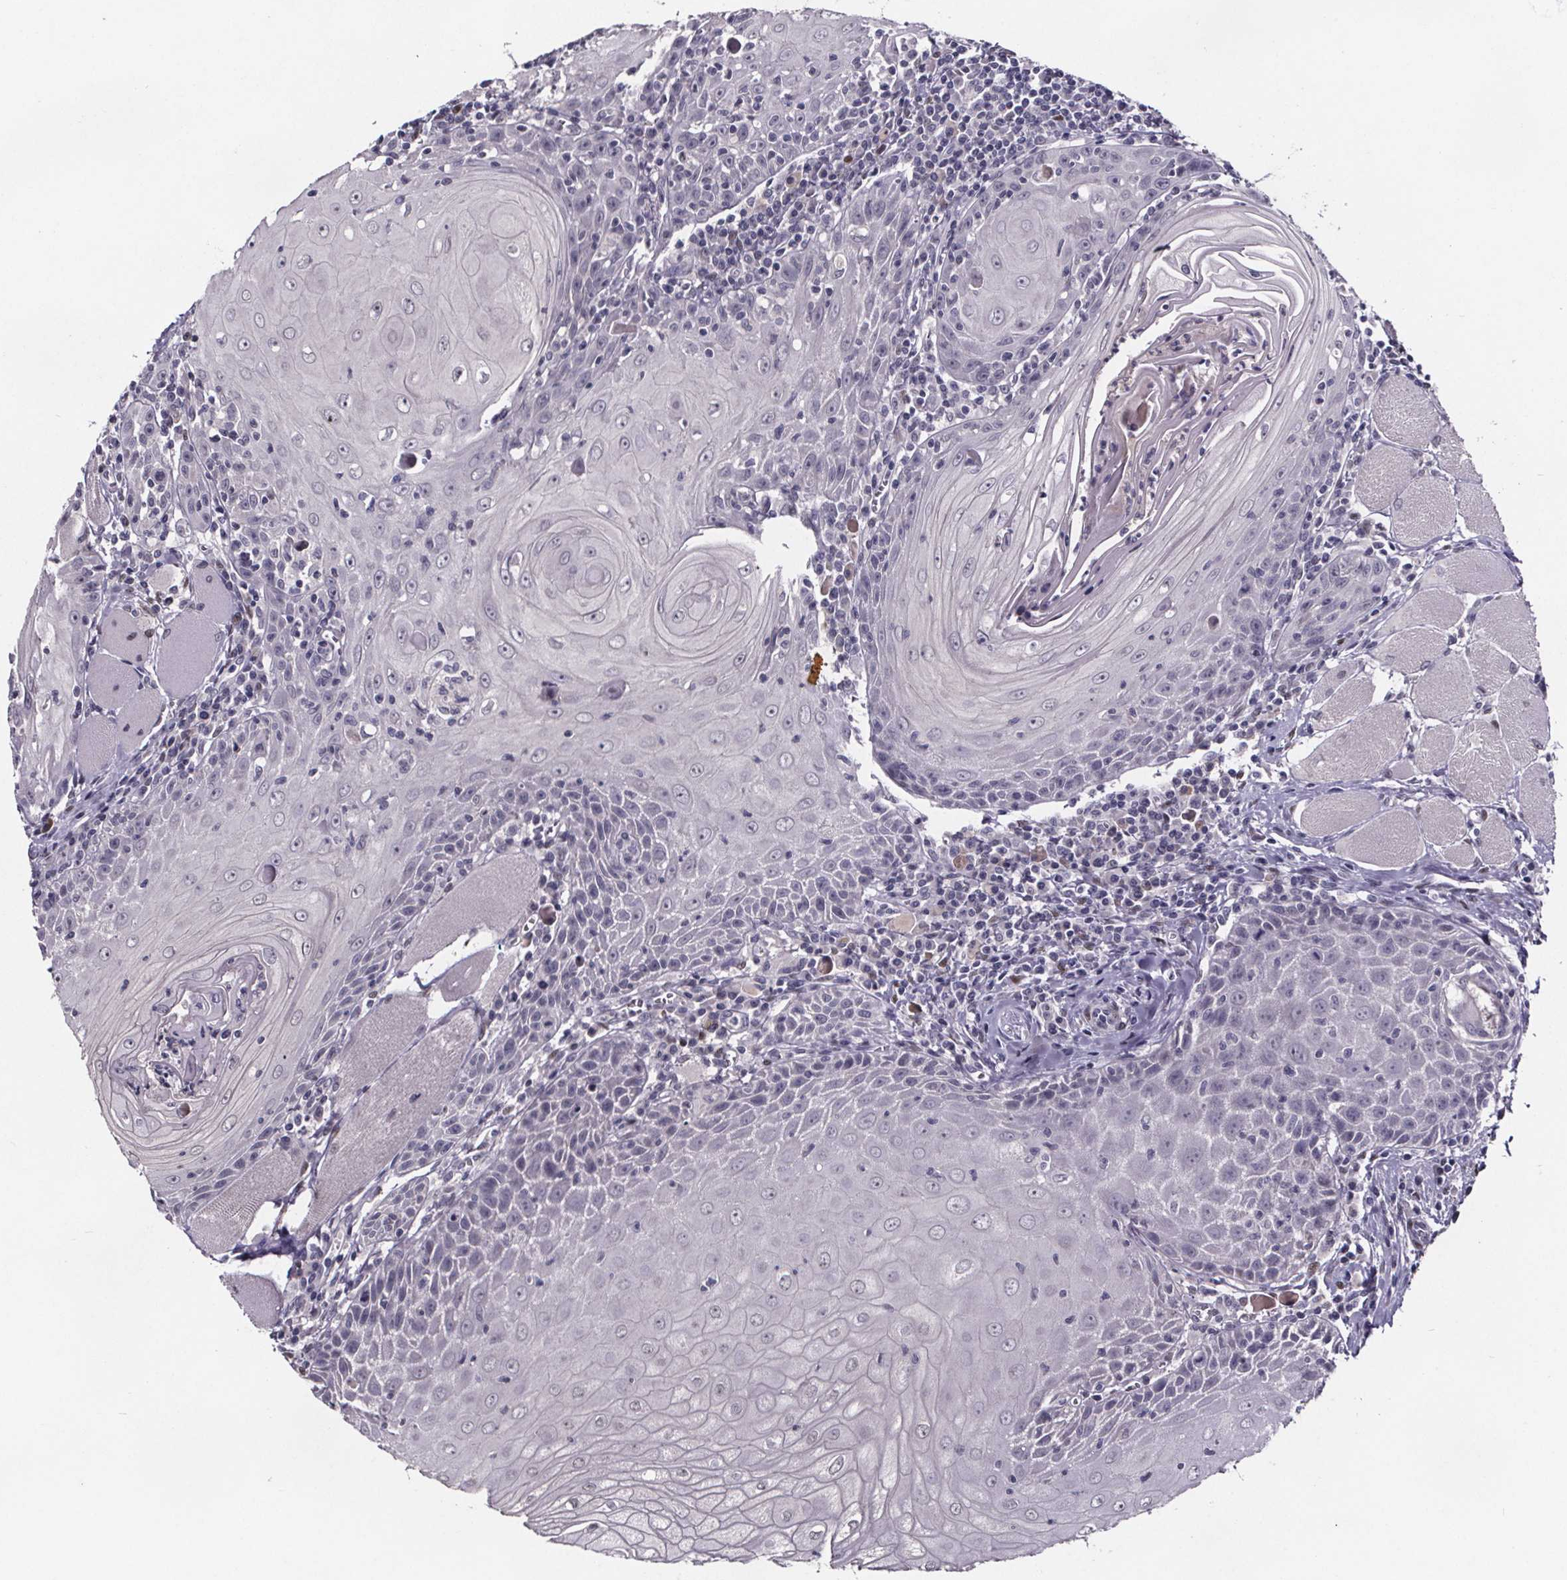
{"staining": {"intensity": "negative", "quantity": "none", "location": "none"}, "tissue": "head and neck cancer", "cell_type": "Tumor cells", "image_type": "cancer", "snomed": [{"axis": "morphology", "description": "Normal tissue, NOS"}, {"axis": "morphology", "description": "Squamous cell carcinoma, NOS"}, {"axis": "topography", "description": "Oral tissue"}, {"axis": "topography", "description": "Head-Neck"}], "caption": "DAB (3,3'-diaminobenzidine) immunohistochemical staining of human head and neck cancer demonstrates no significant positivity in tumor cells. (DAB (3,3'-diaminobenzidine) immunohistochemistry visualized using brightfield microscopy, high magnification).", "gene": "AR", "patient": {"sex": "male", "age": 52}}